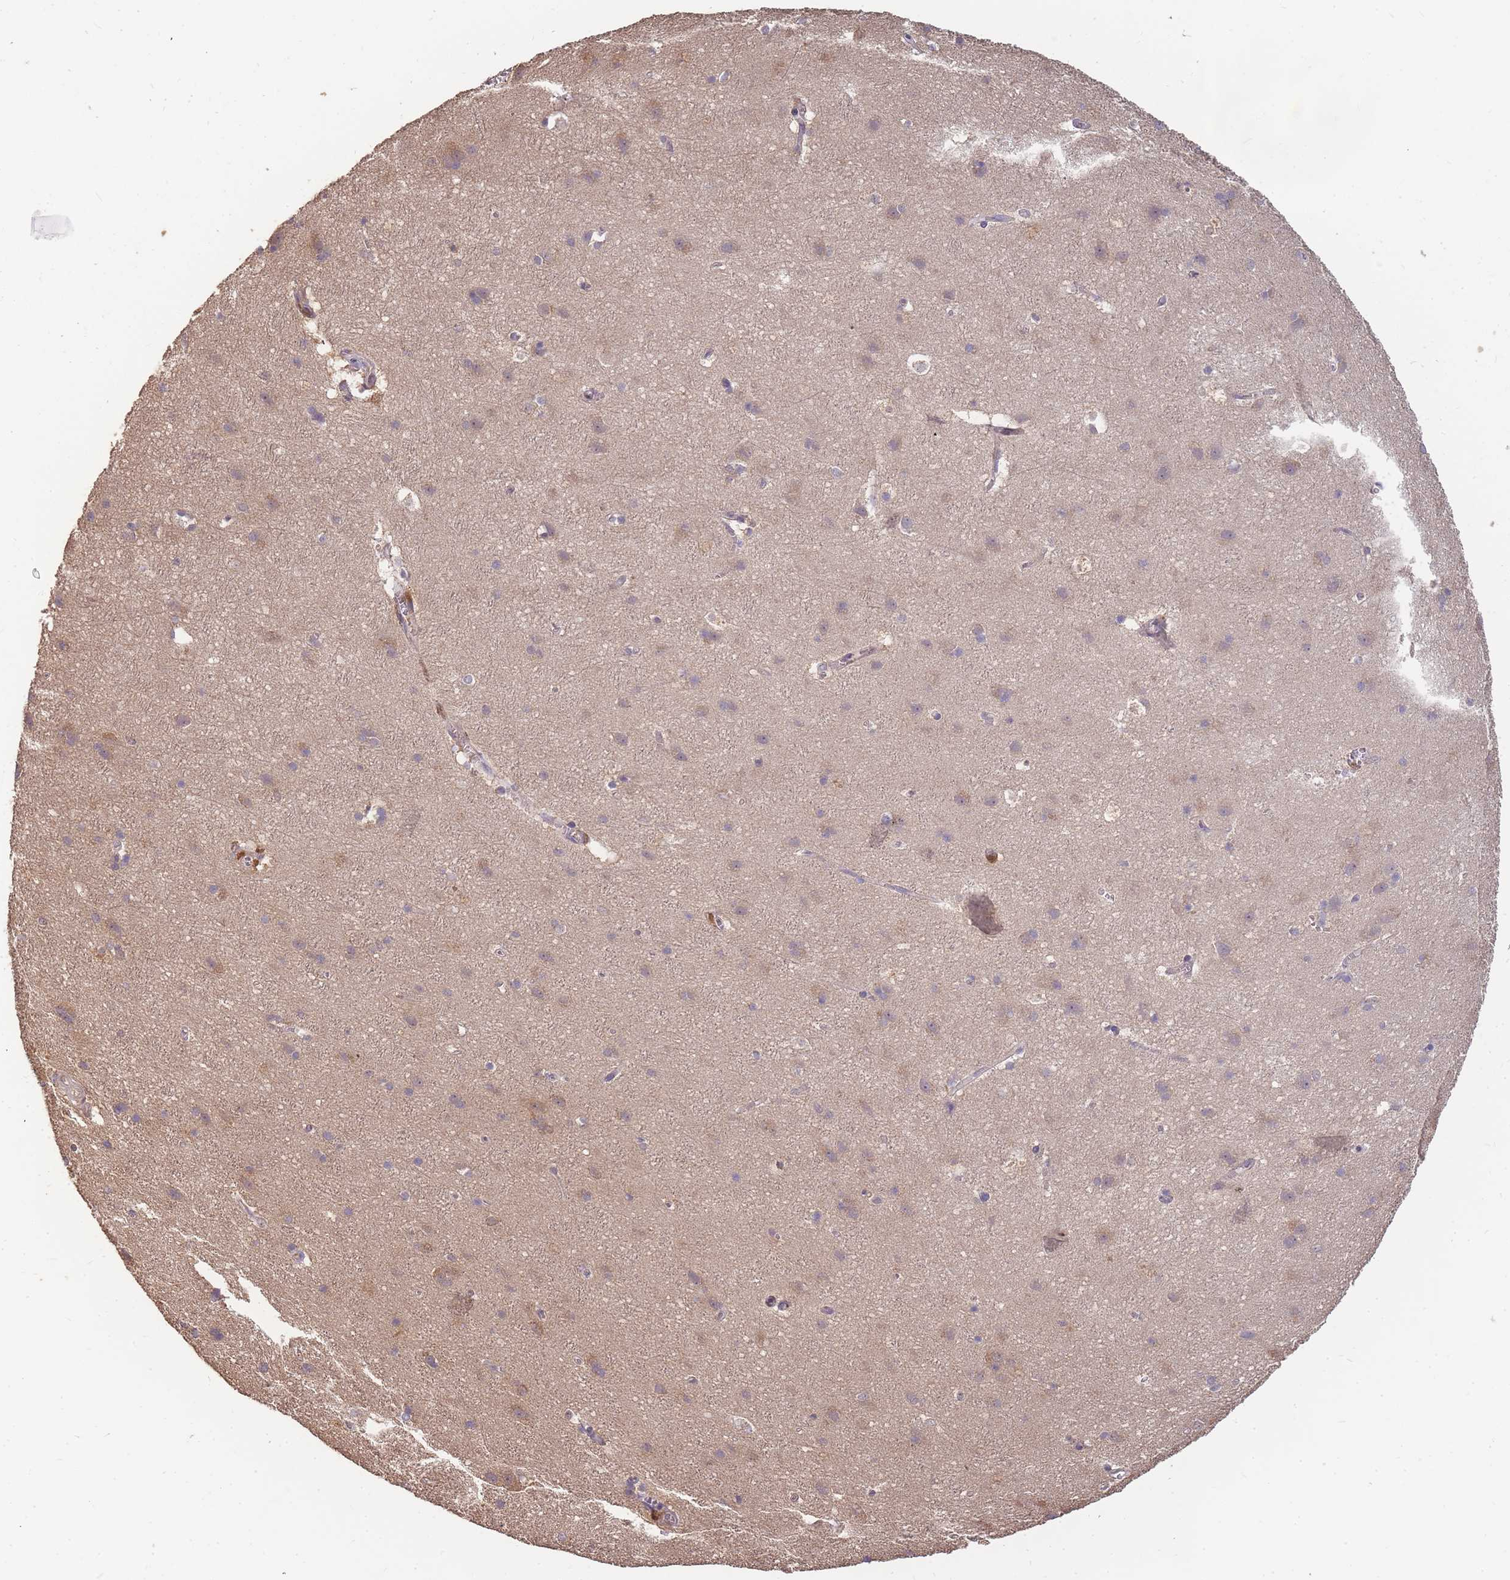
{"staining": {"intensity": "weak", "quantity": "25%-75%", "location": "cytoplasmic/membranous"}, "tissue": "cerebral cortex", "cell_type": "Endothelial cells", "image_type": "normal", "snomed": [{"axis": "morphology", "description": "Normal tissue, NOS"}, {"axis": "topography", "description": "Cerebral cortex"}], "caption": "Immunohistochemical staining of benign human cerebral cortex demonstrates weak cytoplasmic/membranous protein staining in about 25%-75% of endothelial cells.", "gene": "CDKN2AIPNL", "patient": {"sex": "male", "age": 54}}